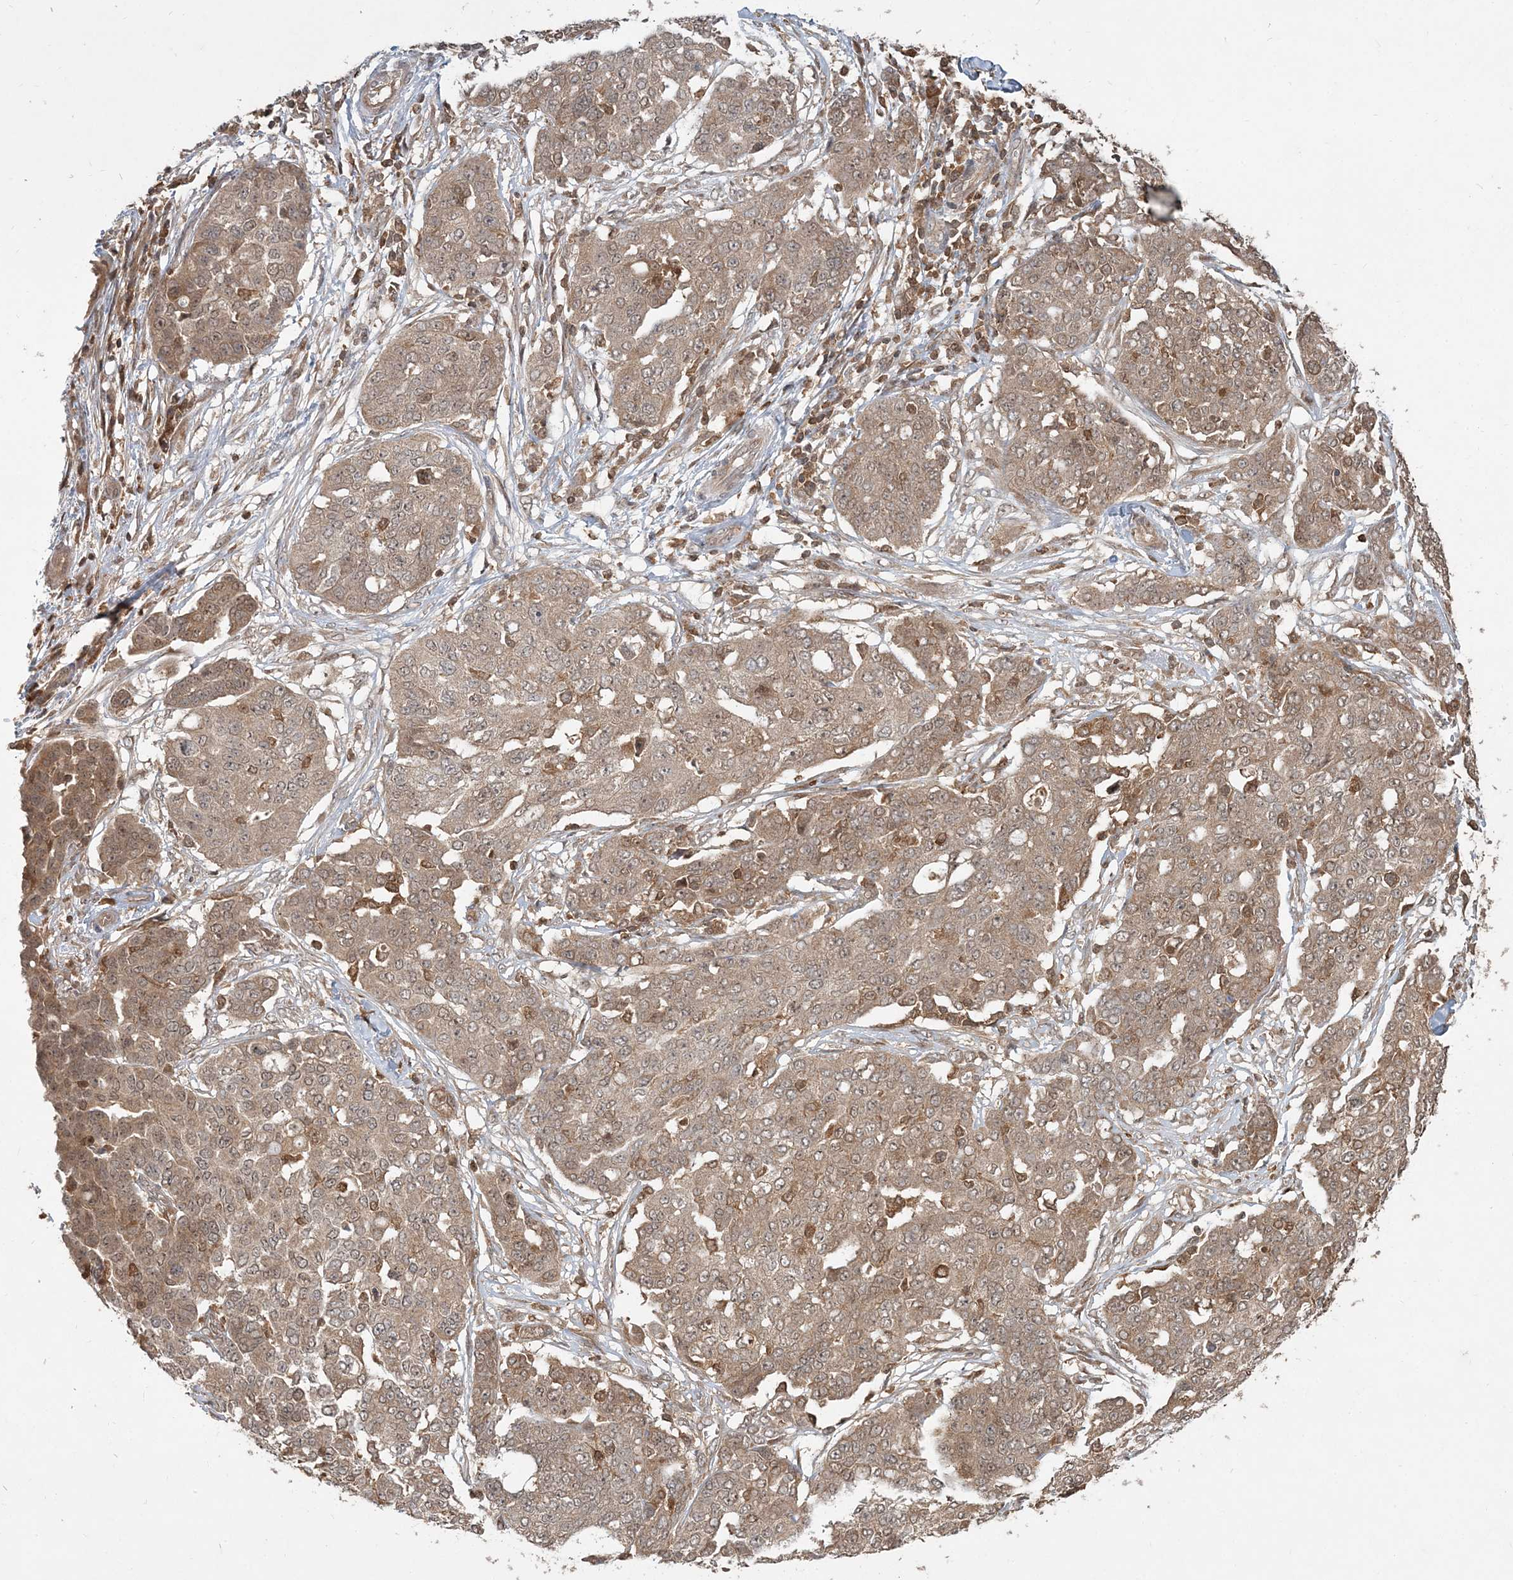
{"staining": {"intensity": "moderate", "quantity": ">75%", "location": "cytoplasmic/membranous,nuclear"}, "tissue": "ovarian cancer", "cell_type": "Tumor cells", "image_type": "cancer", "snomed": [{"axis": "morphology", "description": "Cystadenocarcinoma, serous, NOS"}, {"axis": "topography", "description": "Soft tissue"}, {"axis": "topography", "description": "Ovary"}], "caption": "Immunohistochemistry staining of ovarian cancer (serous cystadenocarcinoma), which displays medium levels of moderate cytoplasmic/membranous and nuclear expression in approximately >75% of tumor cells indicating moderate cytoplasmic/membranous and nuclear protein expression. The staining was performed using DAB (brown) for protein detection and nuclei were counterstained in hematoxylin (blue).", "gene": "CAB39", "patient": {"sex": "female", "age": 57}}